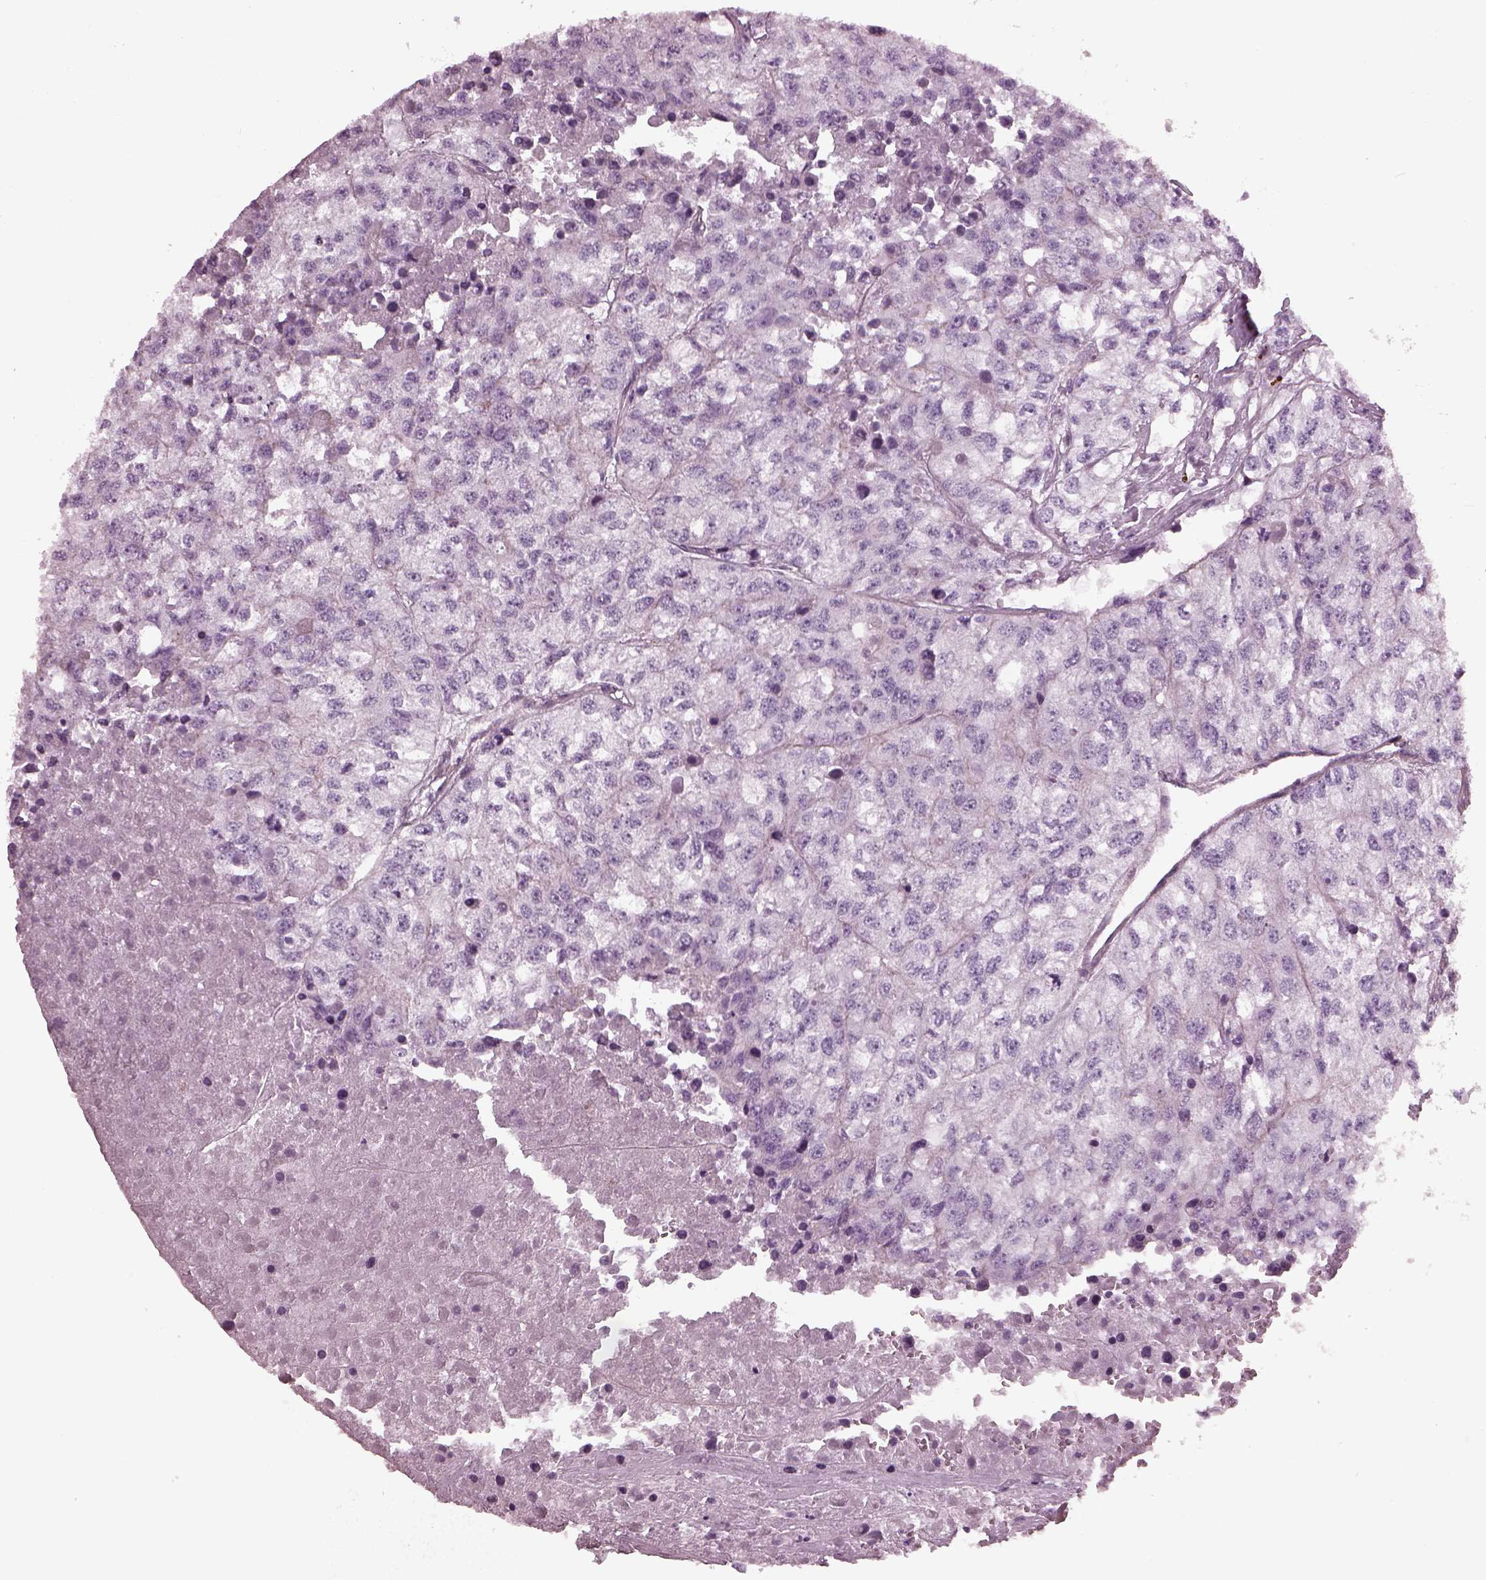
{"staining": {"intensity": "negative", "quantity": "none", "location": "none"}, "tissue": "renal cancer", "cell_type": "Tumor cells", "image_type": "cancer", "snomed": [{"axis": "morphology", "description": "Adenocarcinoma, NOS"}, {"axis": "topography", "description": "Kidney"}], "caption": "A high-resolution histopathology image shows immunohistochemistry staining of adenocarcinoma (renal), which shows no significant expression in tumor cells.", "gene": "BFSP1", "patient": {"sex": "male", "age": 56}}